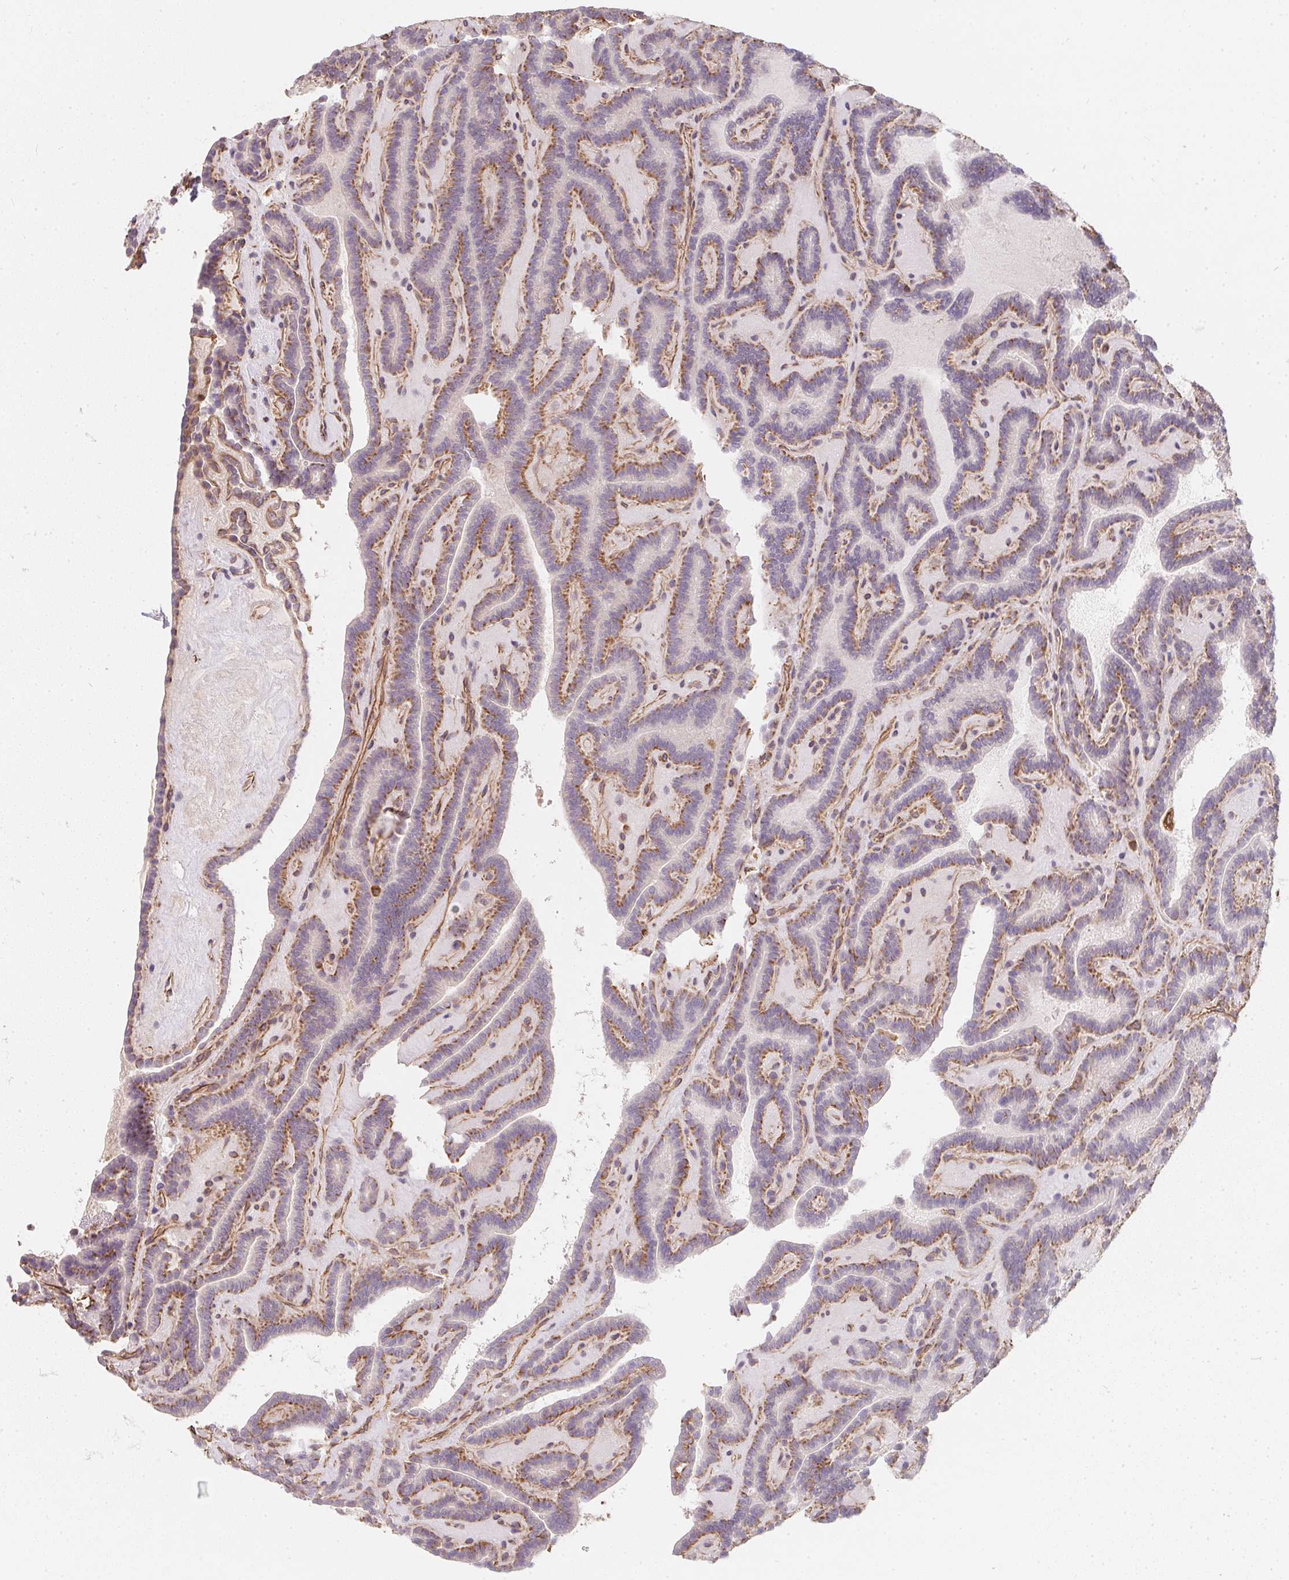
{"staining": {"intensity": "moderate", "quantity": ">75%", "location": "cytoplasmic/membranous"}, "tissue": "thyroid cancer", "cell_type": "Tumor cells", "image_type": "cancer", "snomed": [{"axis": "morphology", "description": "Papillary adenocarcinoma, NOS"}, {"axis": "topography", "description": "Thyroid gland"}], "caption": "Immunohistochemical staining of human thyroid papillary adenocarcinoma demonstrates moderate cytoplasmic/membranous protein expression in about >75% of tumor cells.", "gene": "TBKBP1", "patient": {"sex": "female", "age": 21}}